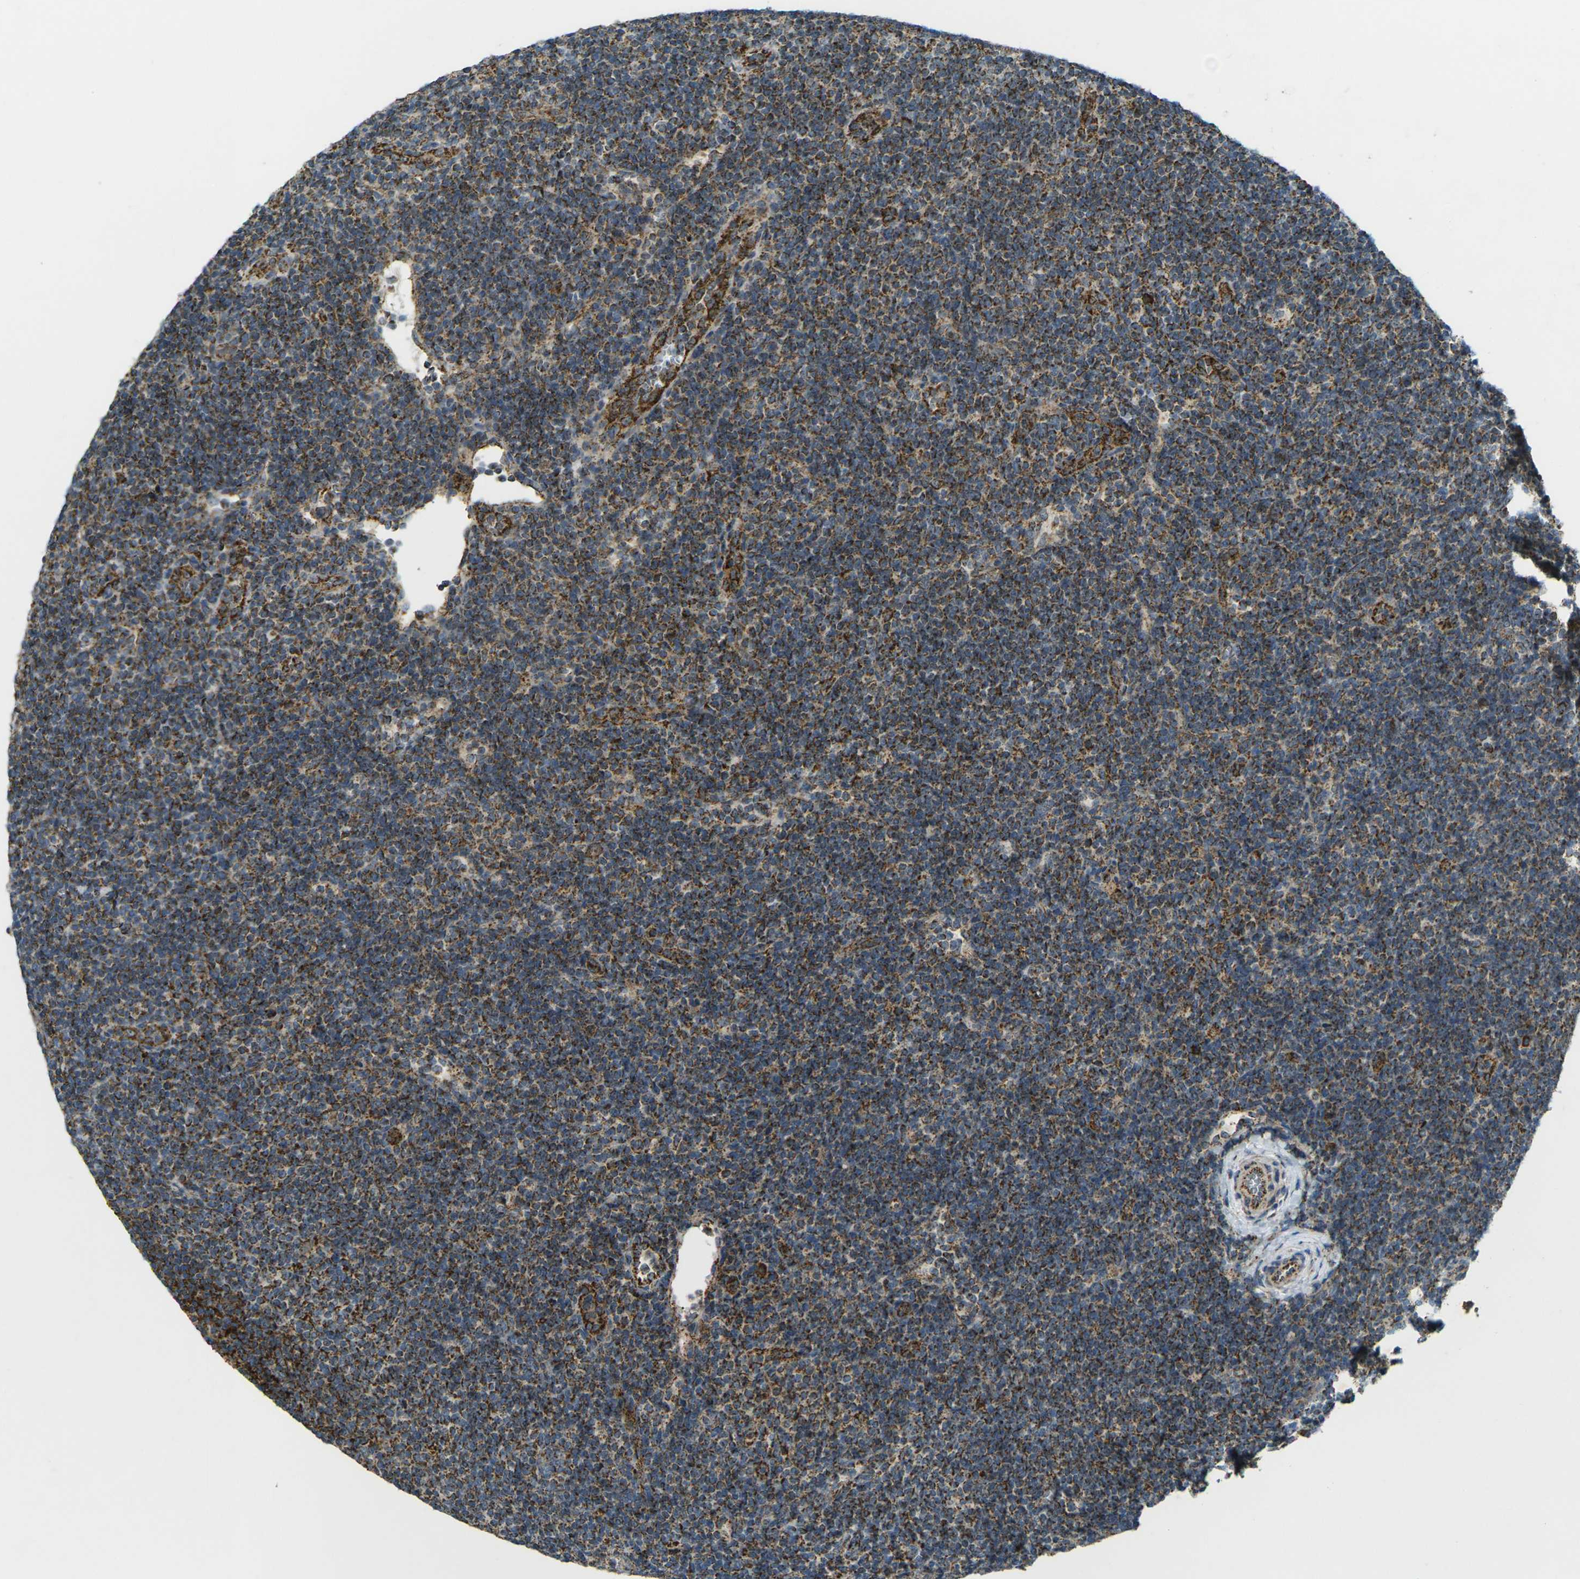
{"staining": {"intensity": "moderate", "quantity": ">75%", "location": "cytoplasmic/membranous"}, "tissue": "lymphoma", "cell_type": "Tumor cells", "image_type": "cancer", "snomed": [{"axis": "morphology", "description": "Hodgkin's disease, NOS"}, {"axis": "topography", "description": "Lymph node"}], "caption": "Immunohistochemical staining of human Hodgkin's disease shows moderate cytoplasmic/membranous protein positivity in approximately >75% of tumor cells.", "gene": "IGF1R", "patient": {"sex": "female", "age": 57}}